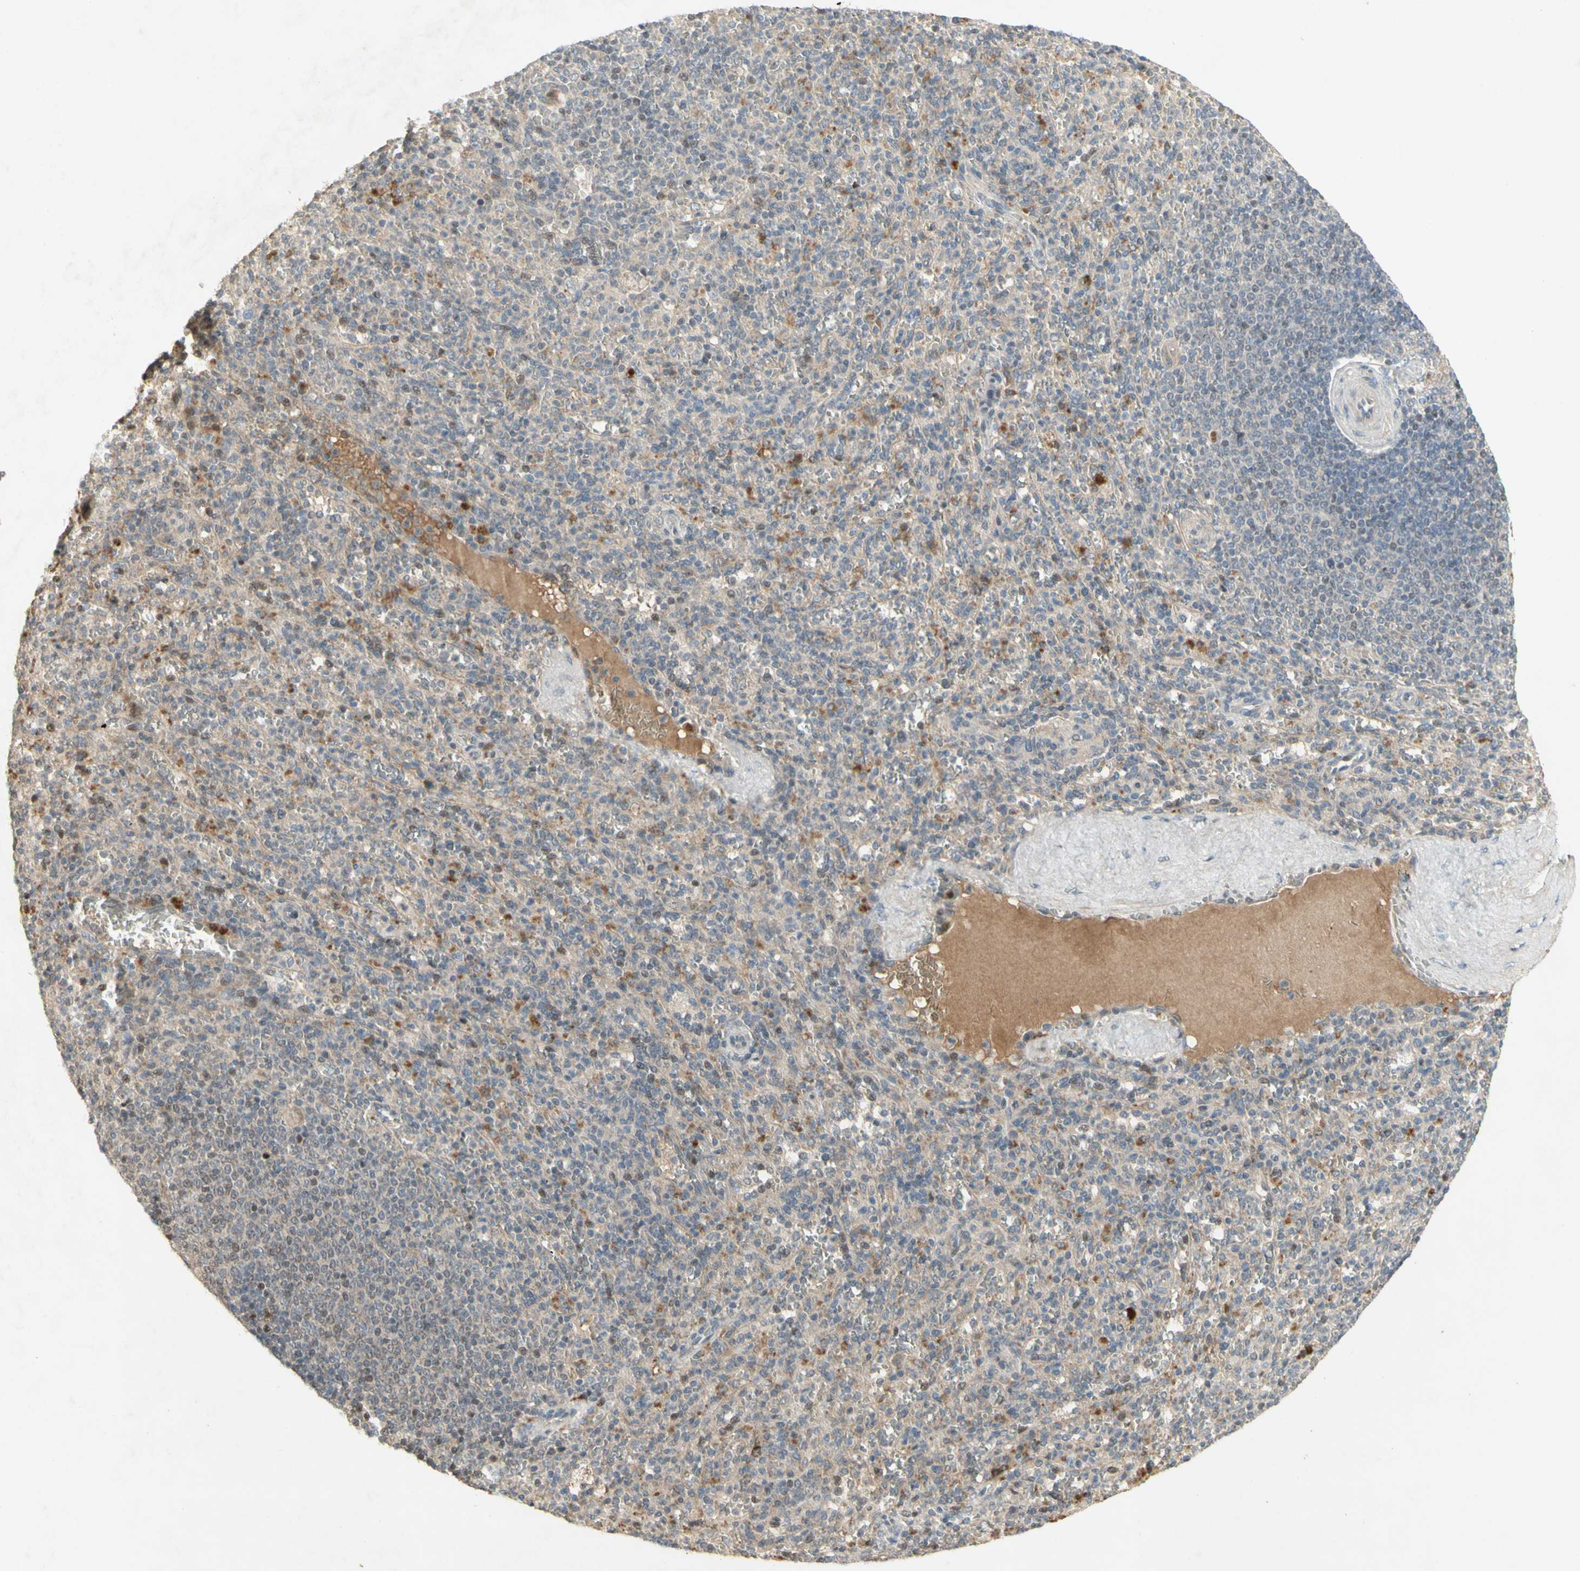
{"staining": {"intensity": "weak", "quantity": "<25%", "location": "cytoplasmic/membranous"}, "tissue": "spleen", "cell_type": "Cells in red pulp", "image_type": "normal", "snomed": [{"axis": "morphology", "description": "Normal tissue, NOS"}, {"axis": "topography", "description": "Spleen"}], "caption": "Normal spleen was stained to show a protein in brown. There is no significant staining in cells in red pulp. The staining is performed using DAB brown chromogen with nuclei counter-stained in using hematoxylin.", "gene": "NRG4", "patient": {"sex": "male", "age": 36}}